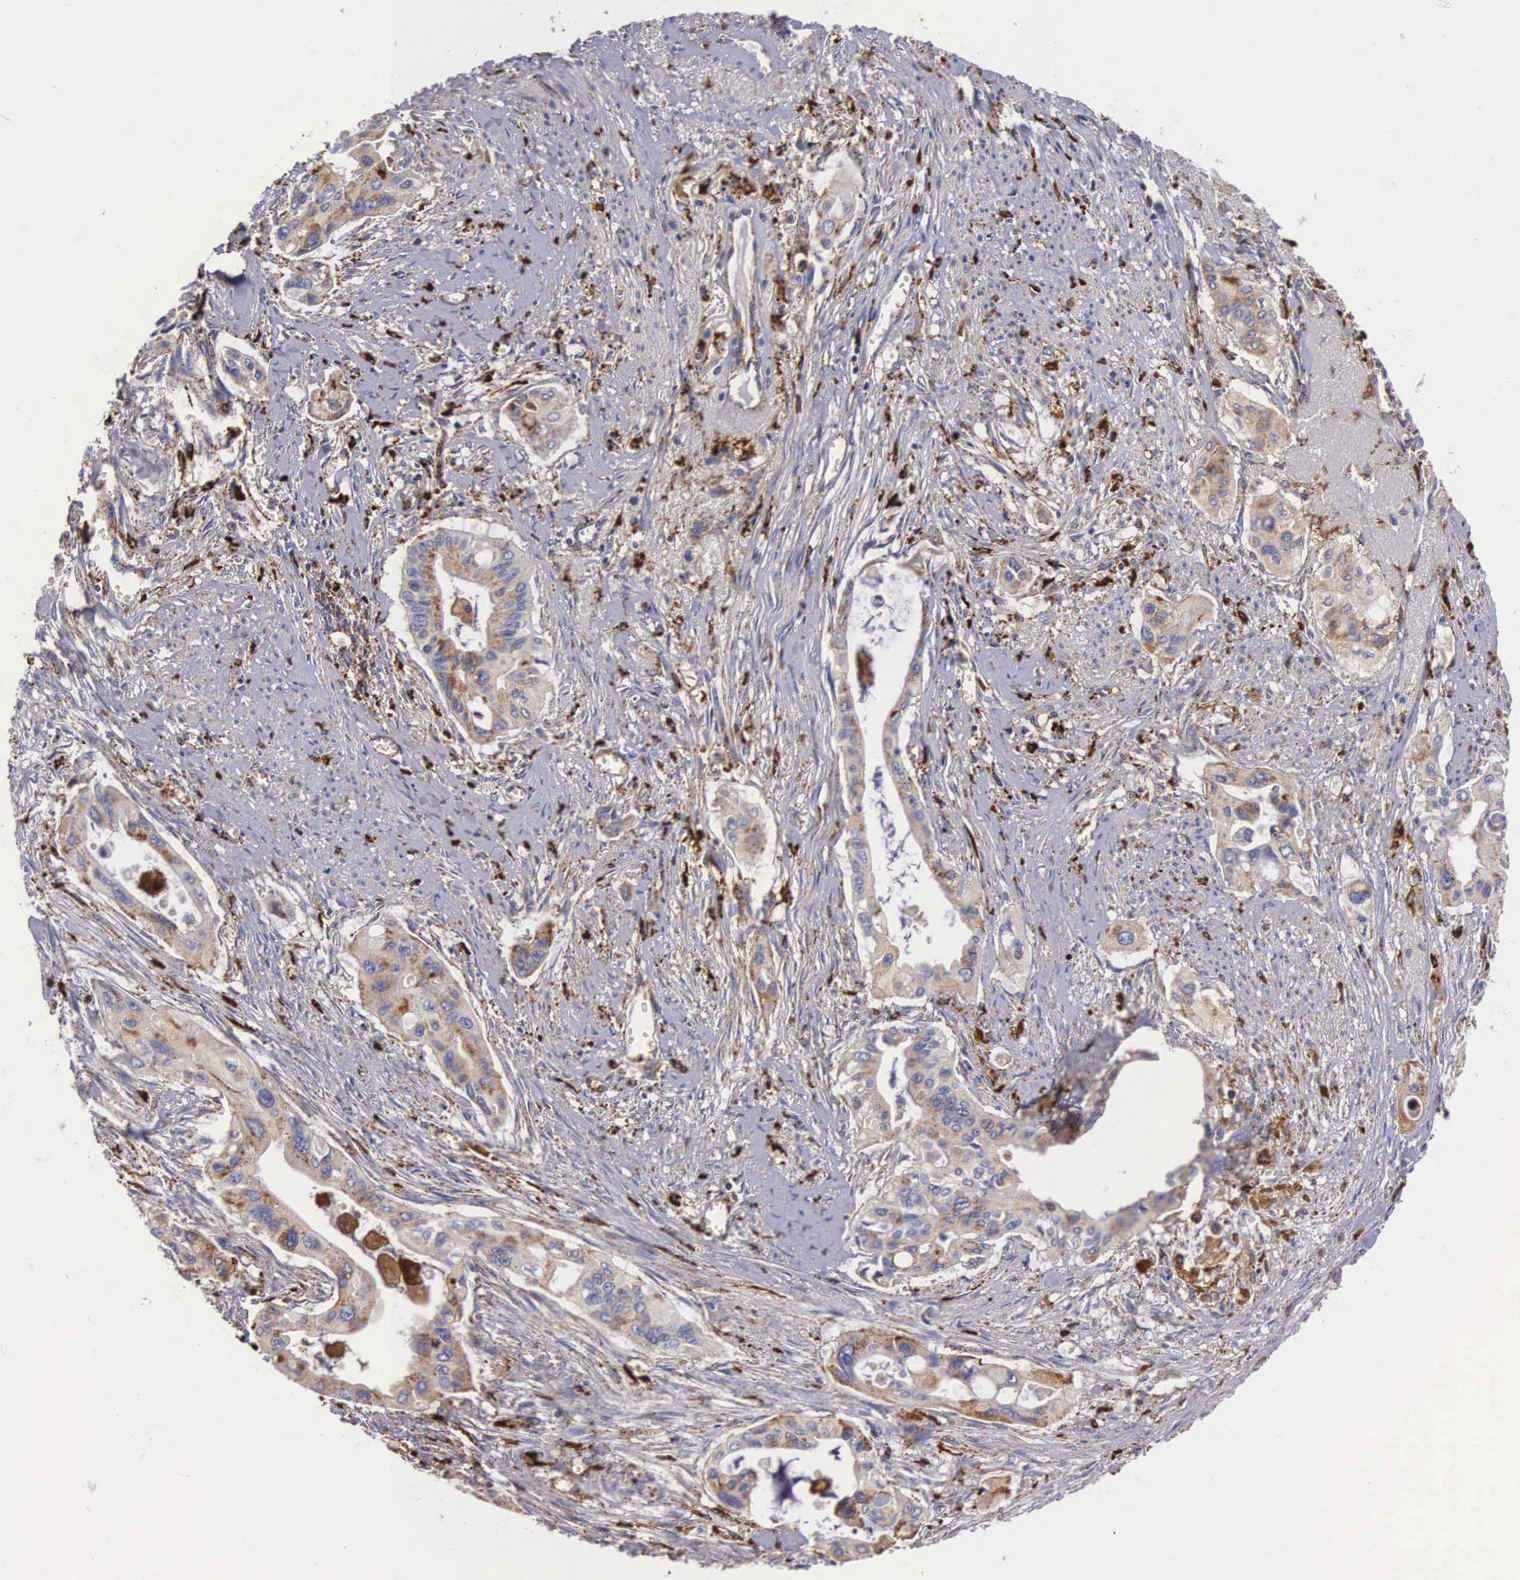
{"staining": {"intensity": "weak", "quantity": ">75%", "location": "cytoplasmic/membranous"}, "tissue": "pancreatic cancer", "cell_type": "Tumor cells", "image_type": "cancer", "snomed": [{"axis": "morphology", "description": "Adenocarcinoma, NOS"}, {"axis": "topography", "description": "Pancreas"}], "caption": "This image exhibits IHC staining of pancreatic cancer (adenocarcinoma), with low weak cytoplasmic/membranous positivity in approximately >75% of tumor cells.", "gene": "NAGA", "patient": {"sex": "male", "age": 77}}